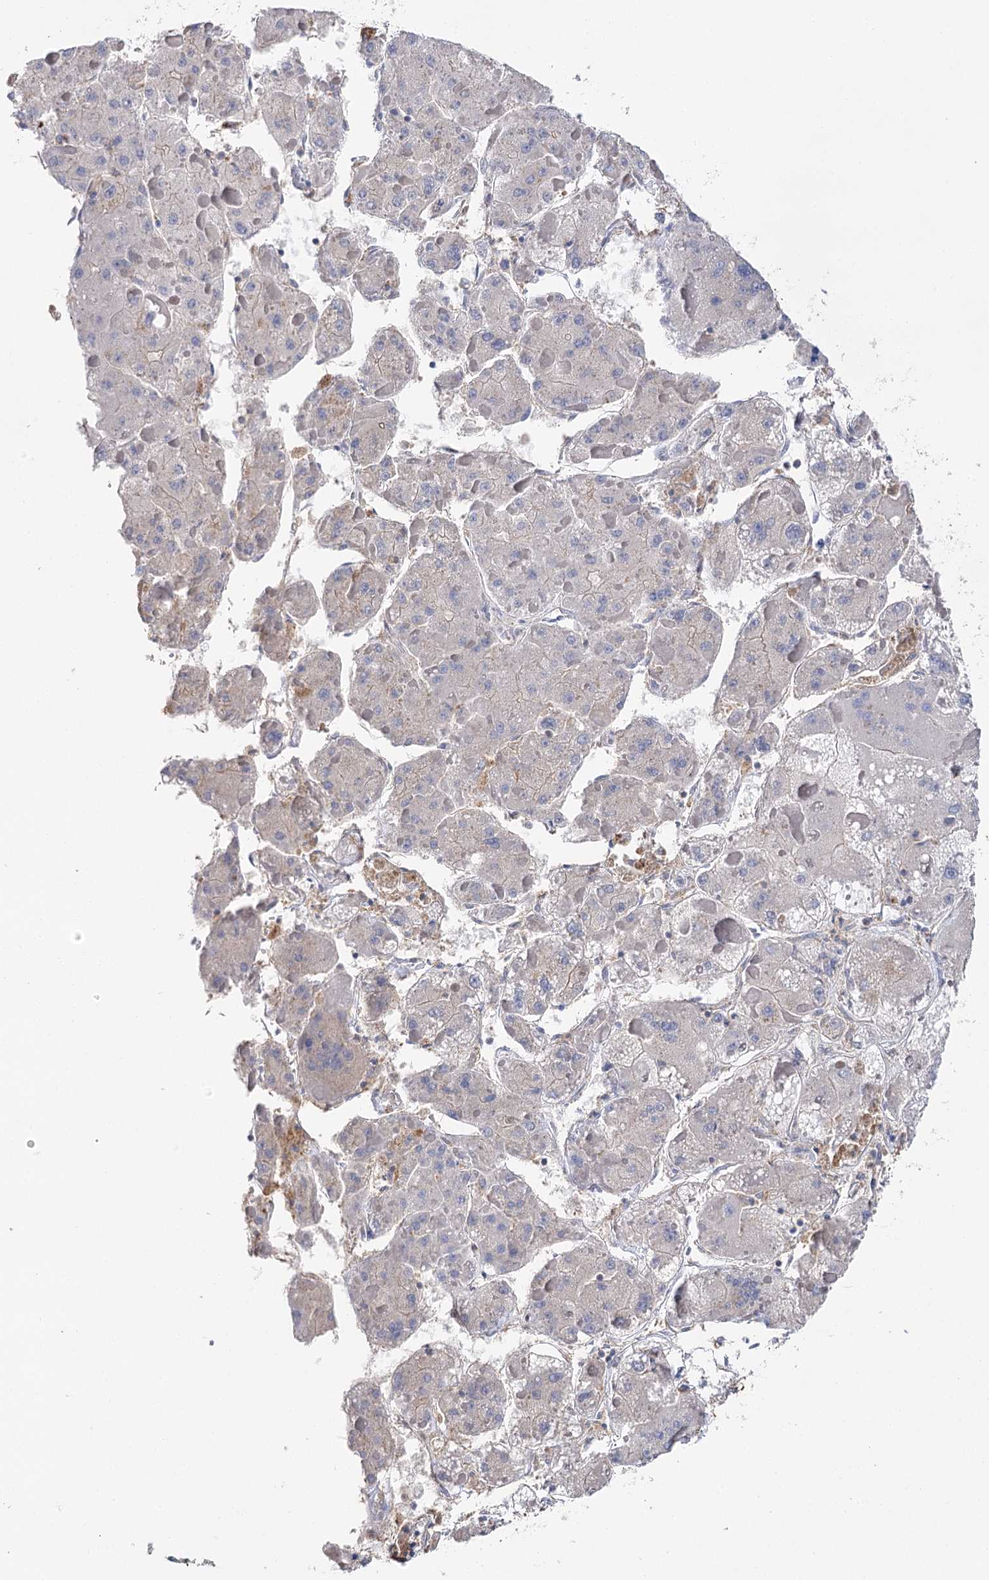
{"staining": {"intensity": "negative", "quantity": "none", "location": "none"}, "tissue": "liver cancer", "cell_type": "Tumor cells", "image_type": "cancer", "snomed": [{"axis": "morphology", "description": "Carcinoma, Hepatocellular, NOS"}, {"axis": "topography", "description": "Liver"}], "caption": "A micrograph of human hepatocellular carcinoma (liver) is negative for staining in tumor cells.", "gene": "EPYC", "patient": {"sex": "female", "age": 73}}